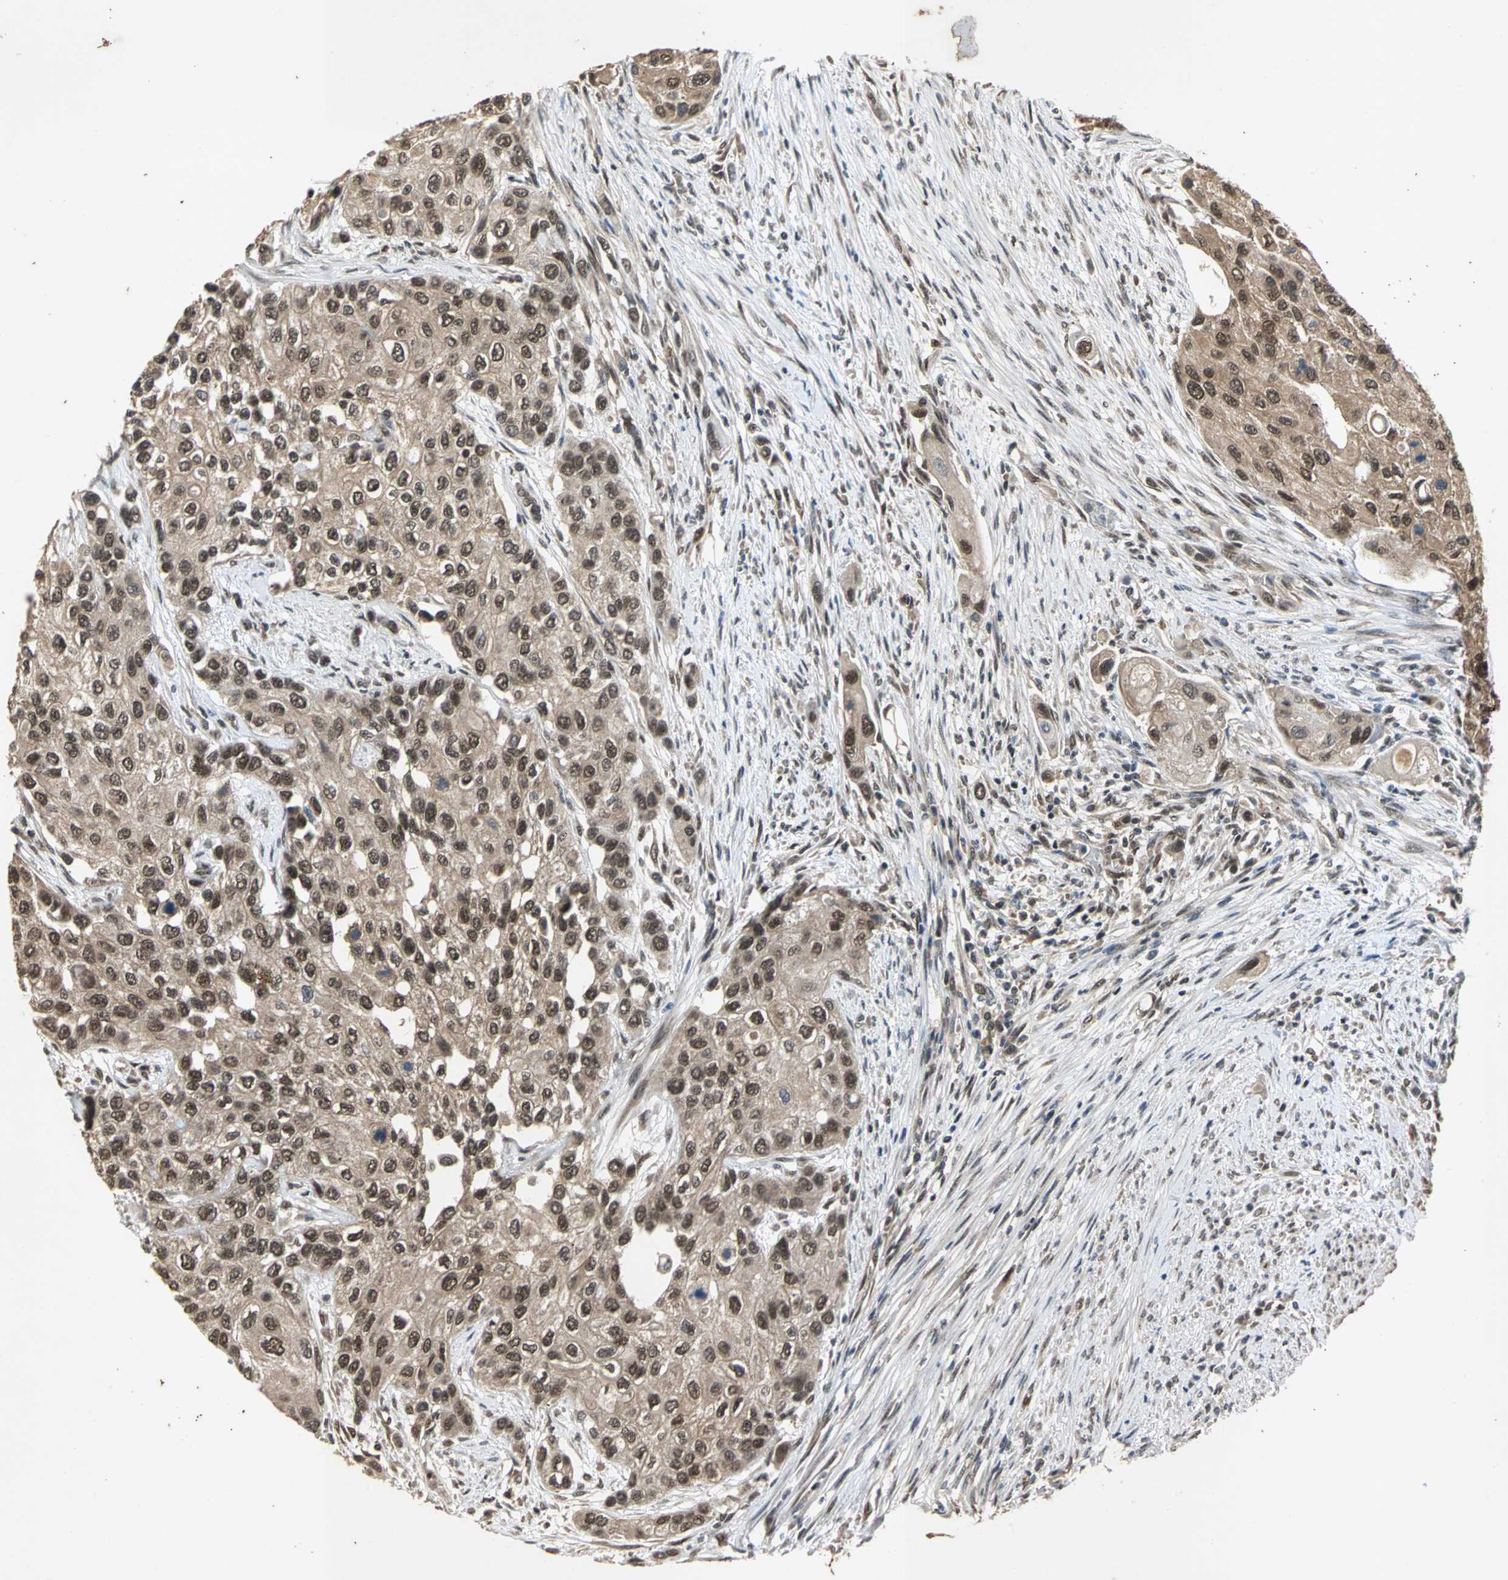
{"staining": {"intensity": "weak", "quantity": ">75%", "location": "cytoplasmic/membranous"}, "tissue": "urothelial cancer", "cell_type": "Tumor cells", "image_type": "cancer", "snomed": [{"axis": "morphology", "description": "Urothelial carcinoma, High grade"}, {"axis": "topography", "description": "Urinary bladder"}], "caption": "The micrograph exhibits staining of urothelial cancer, revealing weak cytoplasmic/membranous protein expression (brown color) within tumor cells. The staining was performed using DAB, with brown indicating positive protein expression. Nuclei are stained blue with hematoxylin.", "gene": "NOTCH3", "patient": {"sex": "female", "age": 56}}